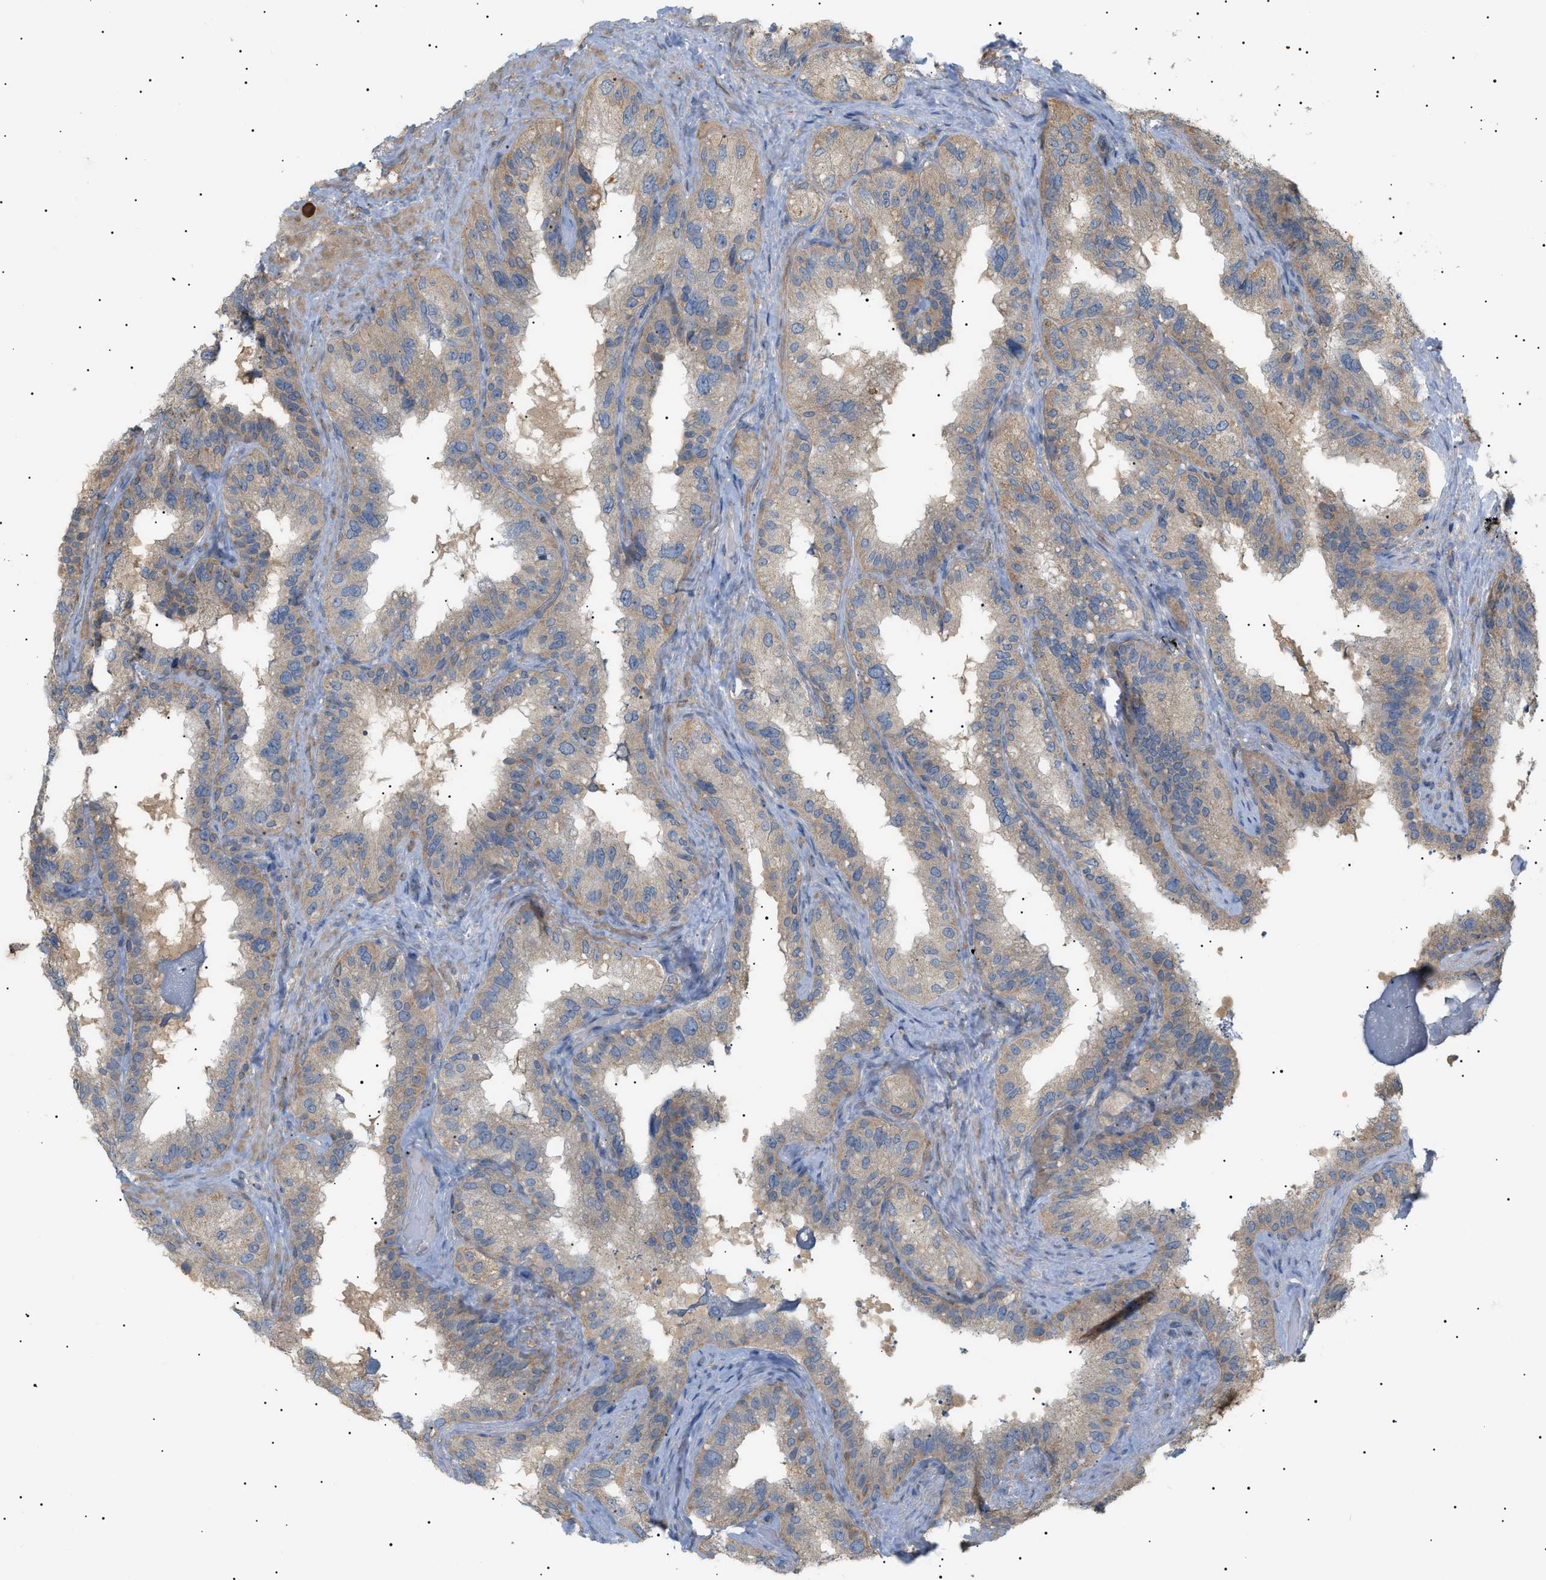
{"staining": {"intensity": "weak", "quantity": ">75%", "location": "cytoplasmic/membranous"}, "tissue": "seminal vesicle", "cell_type": "Glandular cells", "image_type": "normal", "snomed": [{"axis": "morphology", "description": "Normal tissue, NOS"}, {"axis": "topography", "description": "Seminal veicle"}], "caption": "Immunohistochemical staining of normal seminal vesicle displays >75% levels of weak cytoplasmic/membranous protein expression in about >75% of glandular cells.", "gene": "IRS2", "patient": {"sex": "male", "age": 68}}